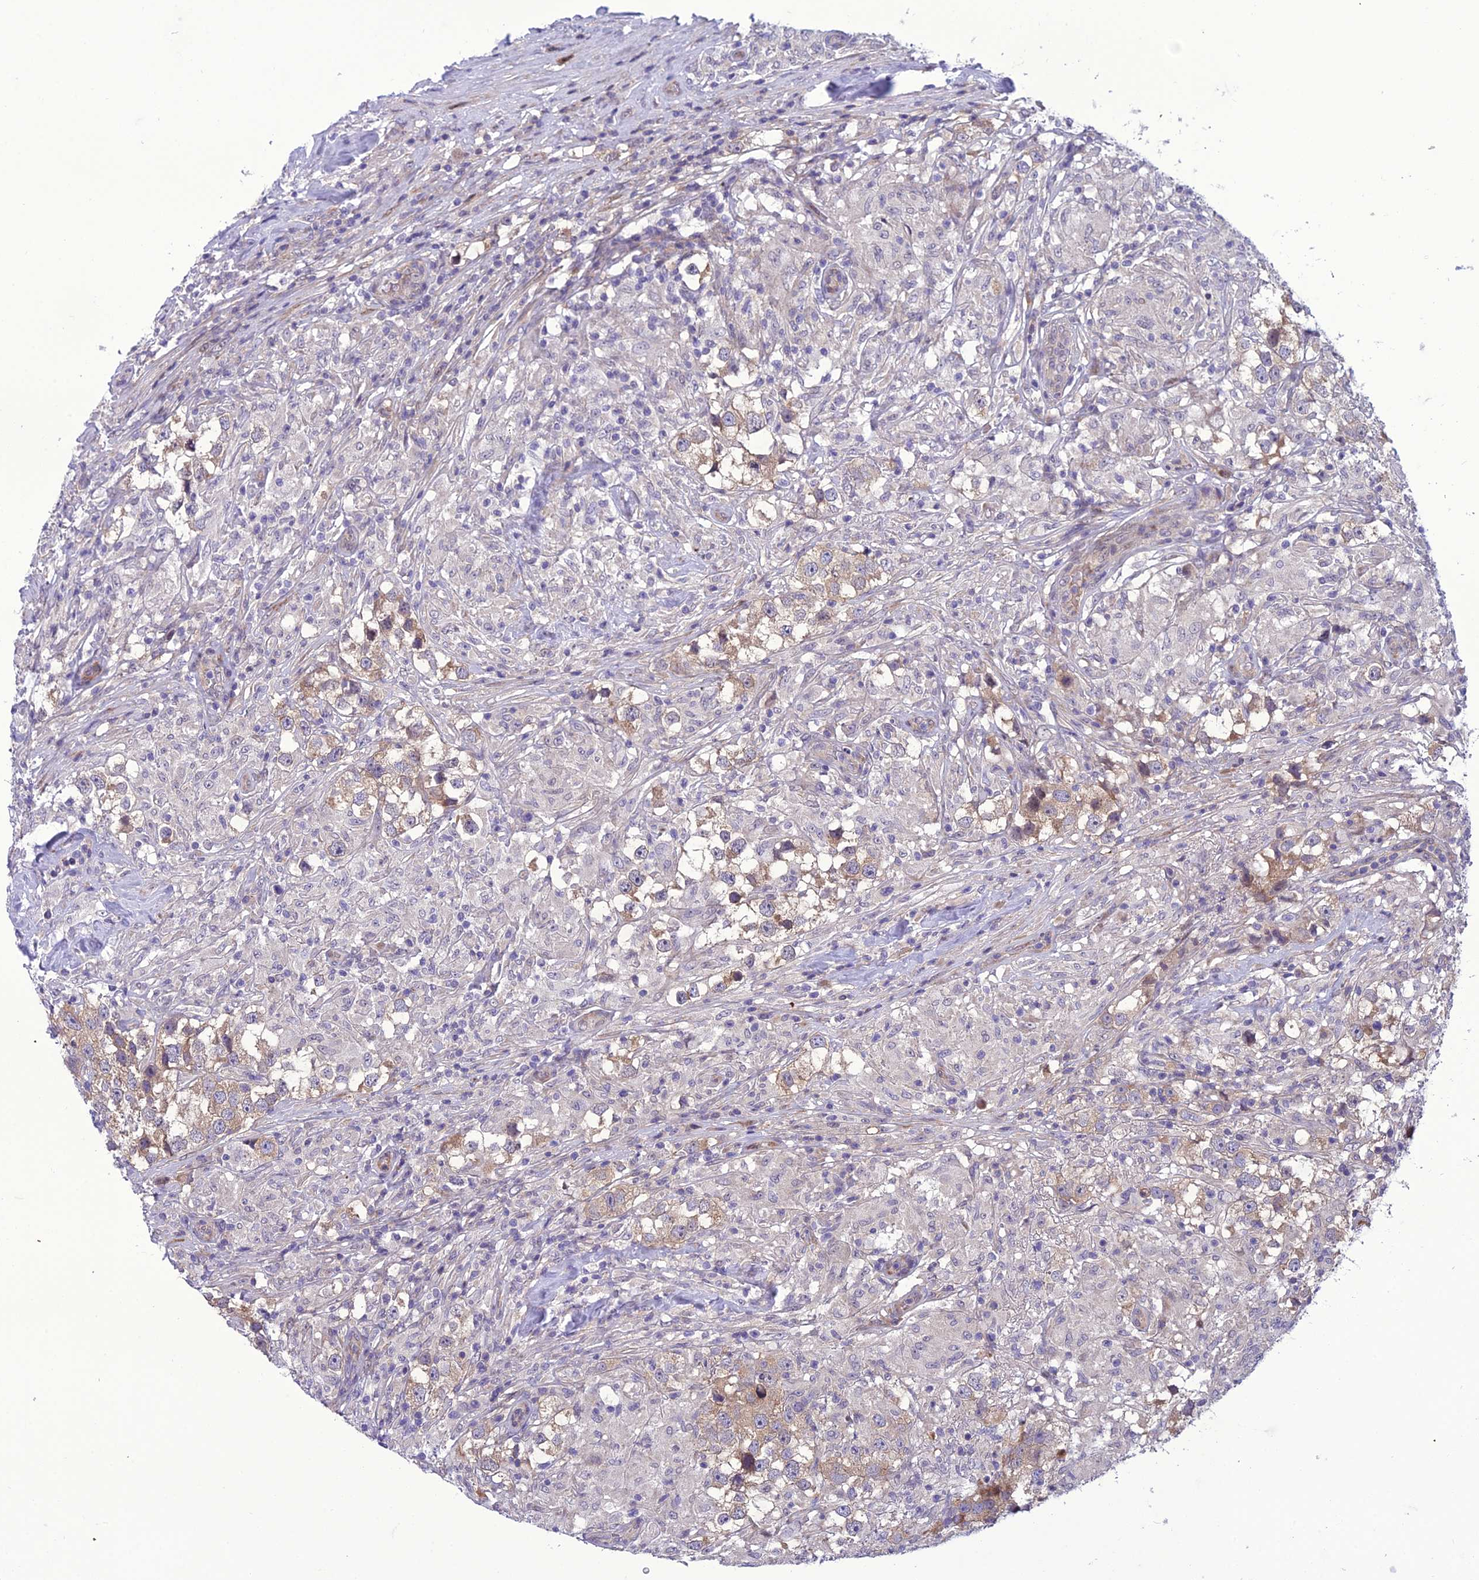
{"staining": {"intensity": "weak", "quantity": "25%-75%", "location": "cytoplasmic/membranous"}, "tissue": "testis cancer", "cell_type": "Tumor cells", "image_type": "cancer", "snomed": [{"axis": "morphology", "description": "Seminoma, NOS"}, {"axis": "topography", "description": "Testis"}], "caption": "Tumor cells display weak cytoplasmic/membranous positivity in about 25%-75% of cells in testis cancer.", "gene": "GAB4", "patient": {"sex": "male", "age": 46}}